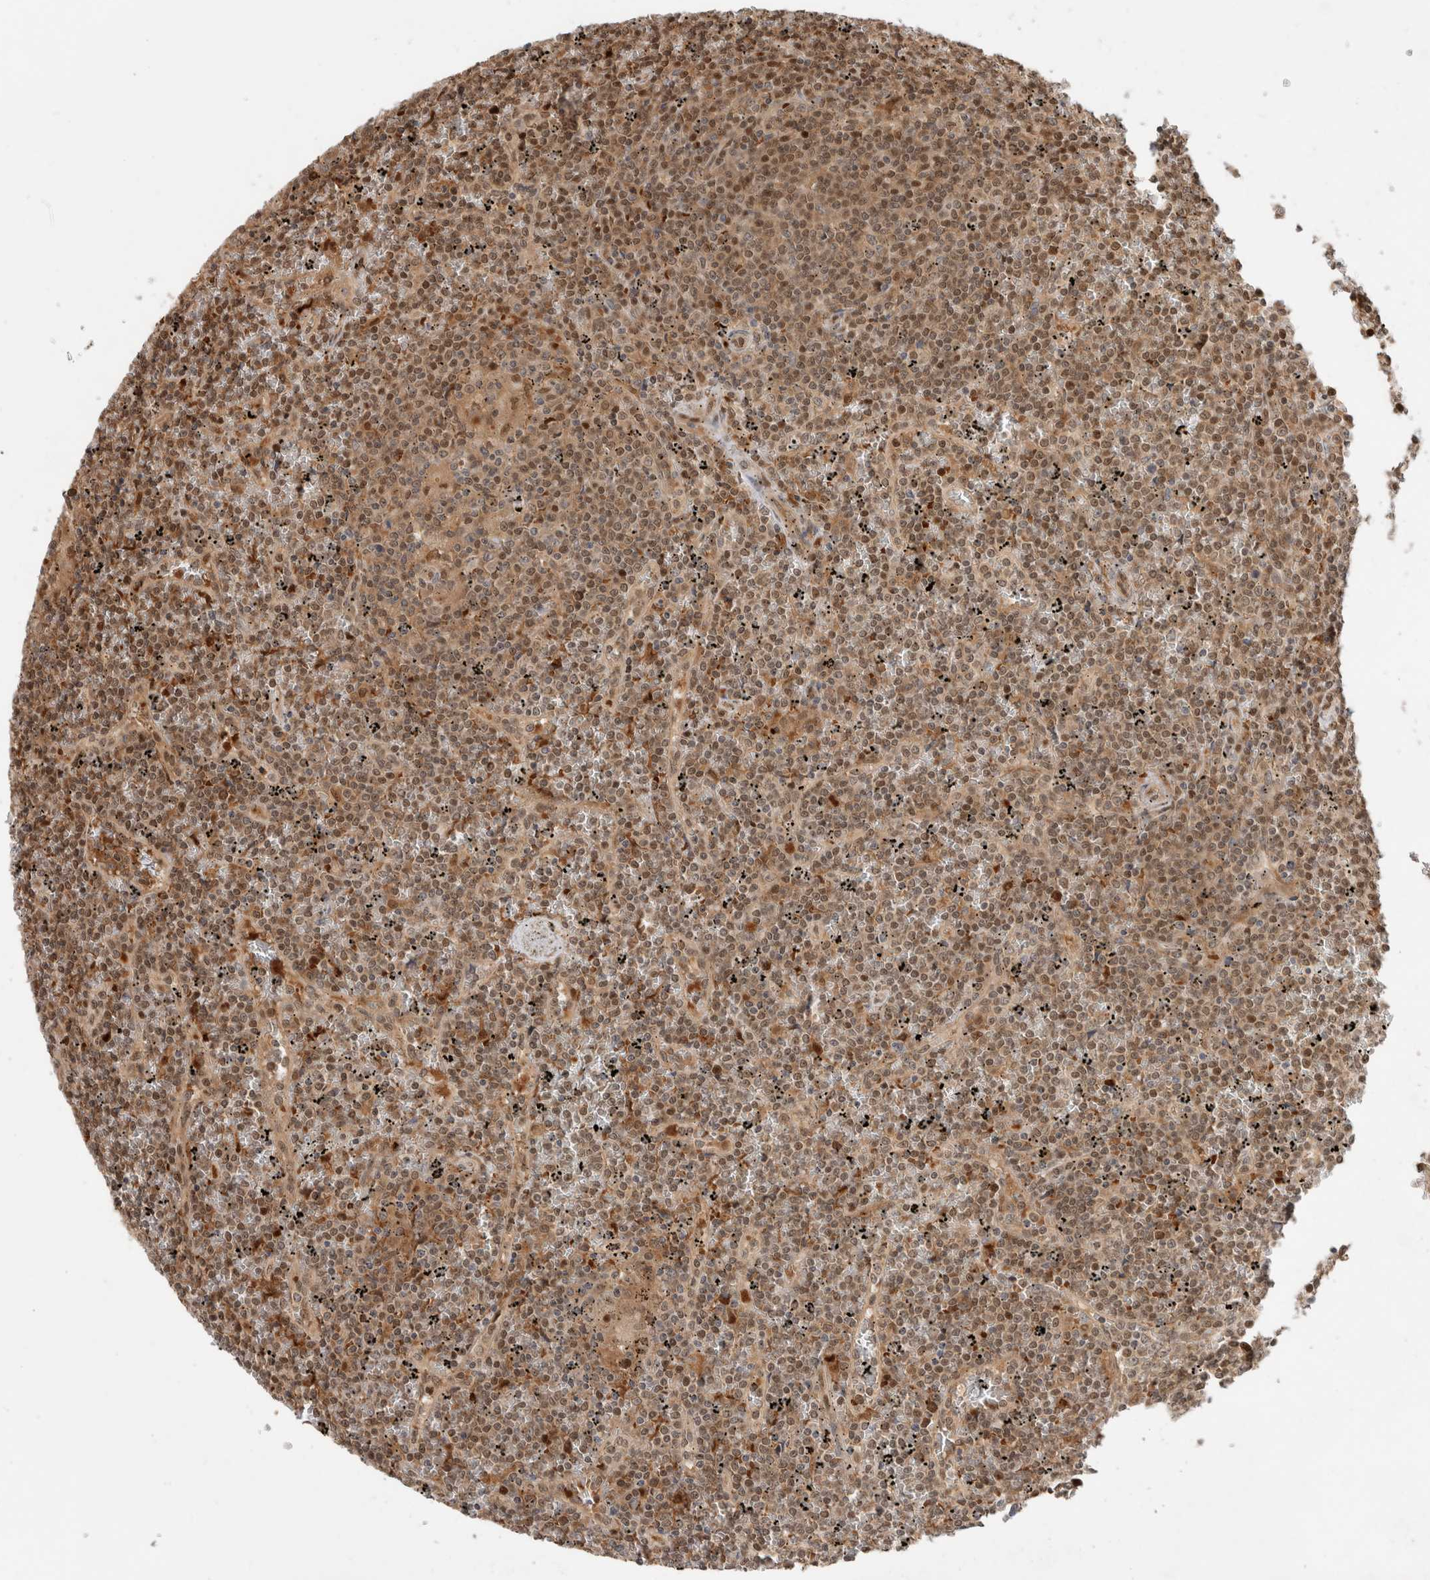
{"staining": {"intensity": "moderate", "quantity": ">75%", "location": "cytoplasmic/membranous,nuclear"}, "tissue": "lymphoma", "cell_type": "Tumor cells", "image_type": "cancer", "snomed": [{"axis": "morphology", "description": "Malignant lymphoma, non-Hodgkin's type, Low grade"}, {"axis": "topography", "description": "Spleen"}], "caption": "Protein expression analysis of human low-grade malignant lymphoma, non-Hodgkin's type reveals moderate cytoplasmic/membranous and nuclear positivity in about >75% of tumor cells.", "gene": "OTUD6B", "patient": {"sex": "female", "age": 19}}